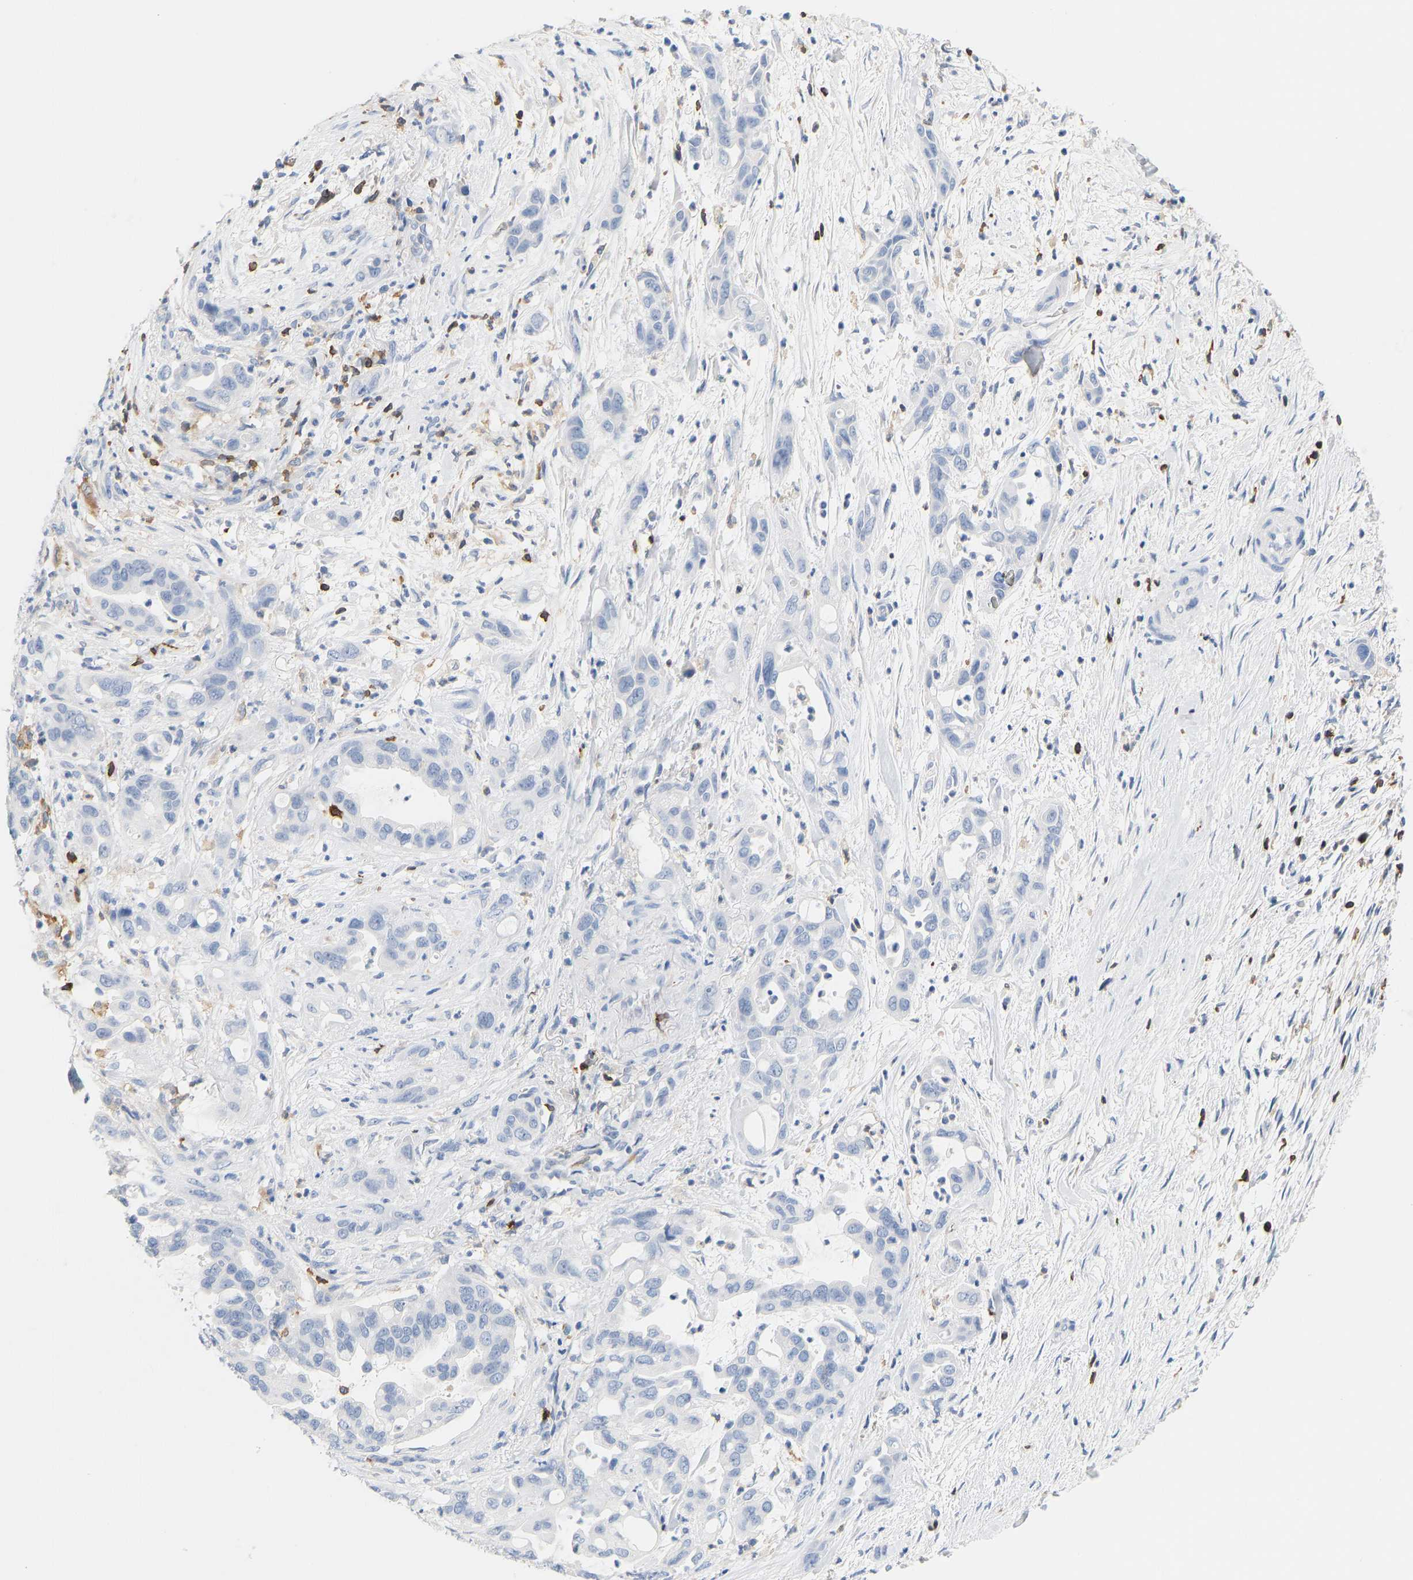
{"staining": {"intensity": "negative", "quantity": "none", "location": "none"}, "tissue": "pancreatic cancer", "cell_type": "Tumor cells", "image_type": "cancer", "snomed": [{"axis": "morphology", "description": "Adenocarcinoma, NOS"}, {"axis": "topography", "description": "Pancreas"}], "caption": "Tumor cells show no significant protein expression in adenocarcinoma (pancreatic).", "gene": "EVL", "patient": {"sex": "female", "age": 70}}